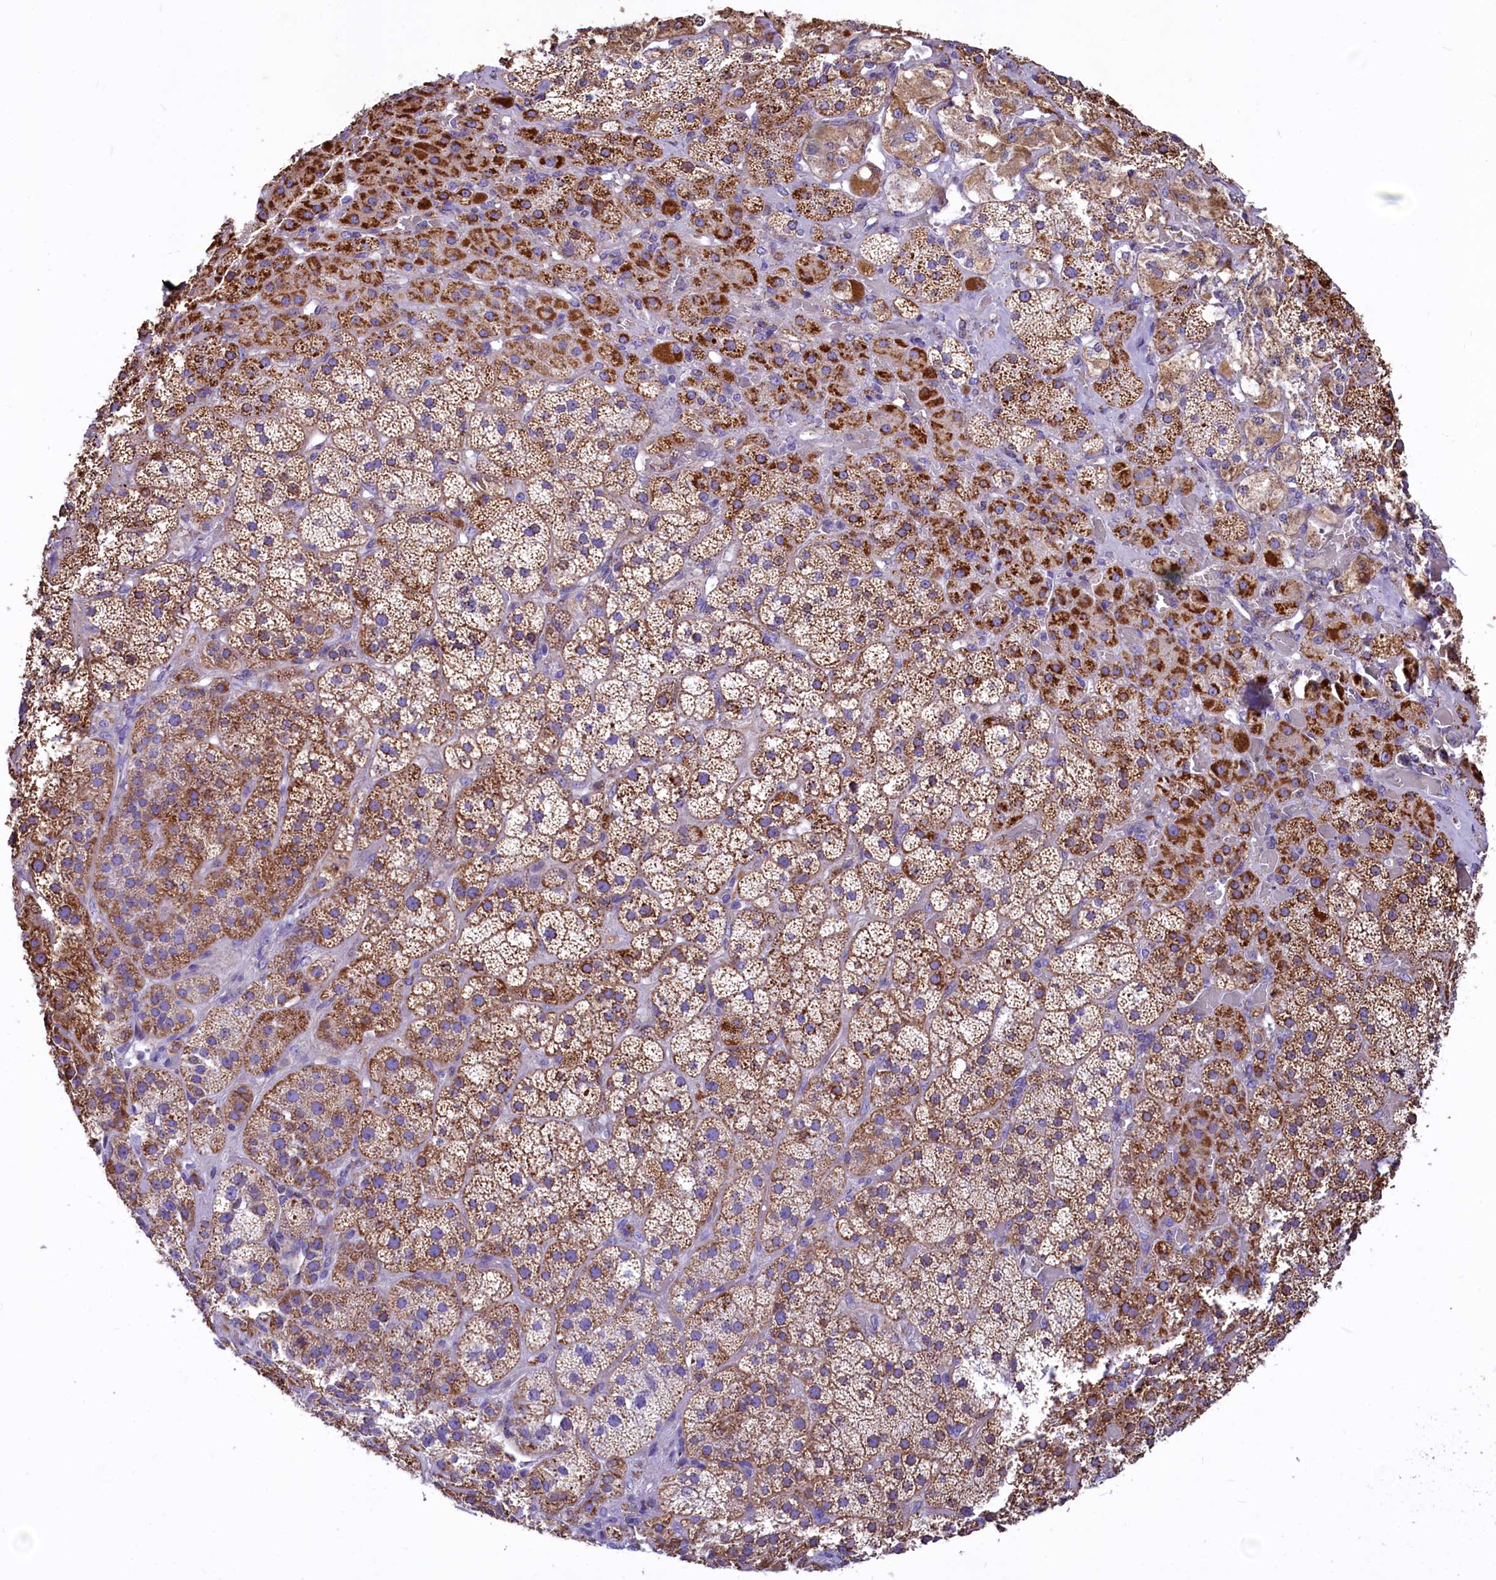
{"staining": {"intensity": "strong", "quantity": ">75%", "location": "cytoplasmic/membranous"}, "tissue": "adrenal gland", "cell_type": "Glandular cells", "image_type": "normal", "snomed": [{"axis": "morphology", "description": "Normal tissue, NOS"}, {"axis": "topography", "description": "Adrenal gland"}], "caption": "Adrenal gland was stained to show a protein in brown. There is high levels of strong cytoplasmic/membranous staining in approximately >75% of glandular cells.", "gene": "VWCE", "patient": {"sex": "male", "age": 57}}